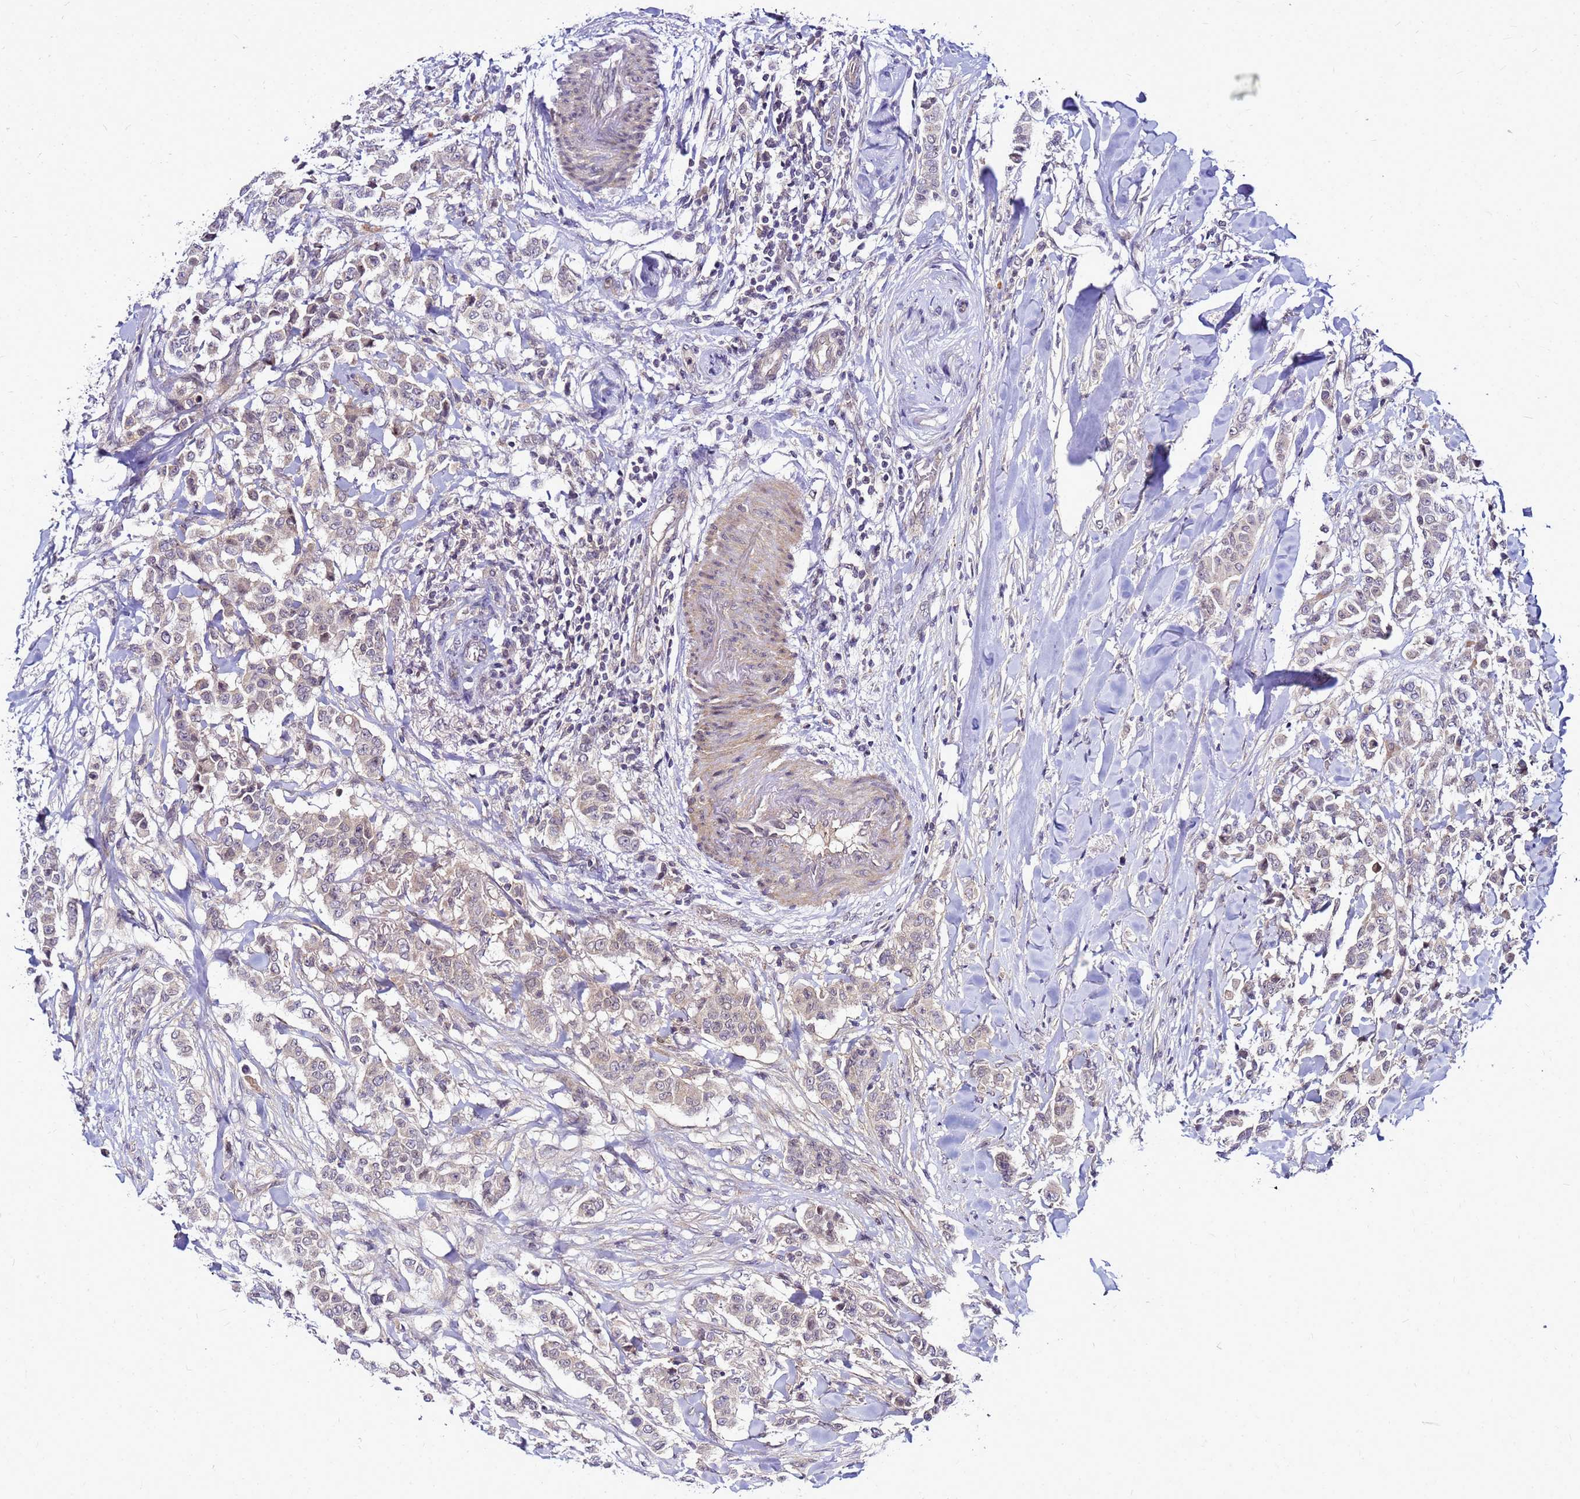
{"staining": {"intensity": "weak", "quantity": "<25%", "location": "cytoplasmic/membranous"}, "tissue": "breast cancer", "cell_type": "Tumor cells", "image_type": "cancer", "snomed": [{"axis": "morphology", "description": "Duct carcinoma"}, {"axis": "topography", "description": "Breast"}], "caption": "Human breast cancer (intraductal carcinoma) stained for a protein using IHC reveals no positivity in tumor cells.", "gene": "SAT1", "patient": {"sex": "female", "age": 40}}